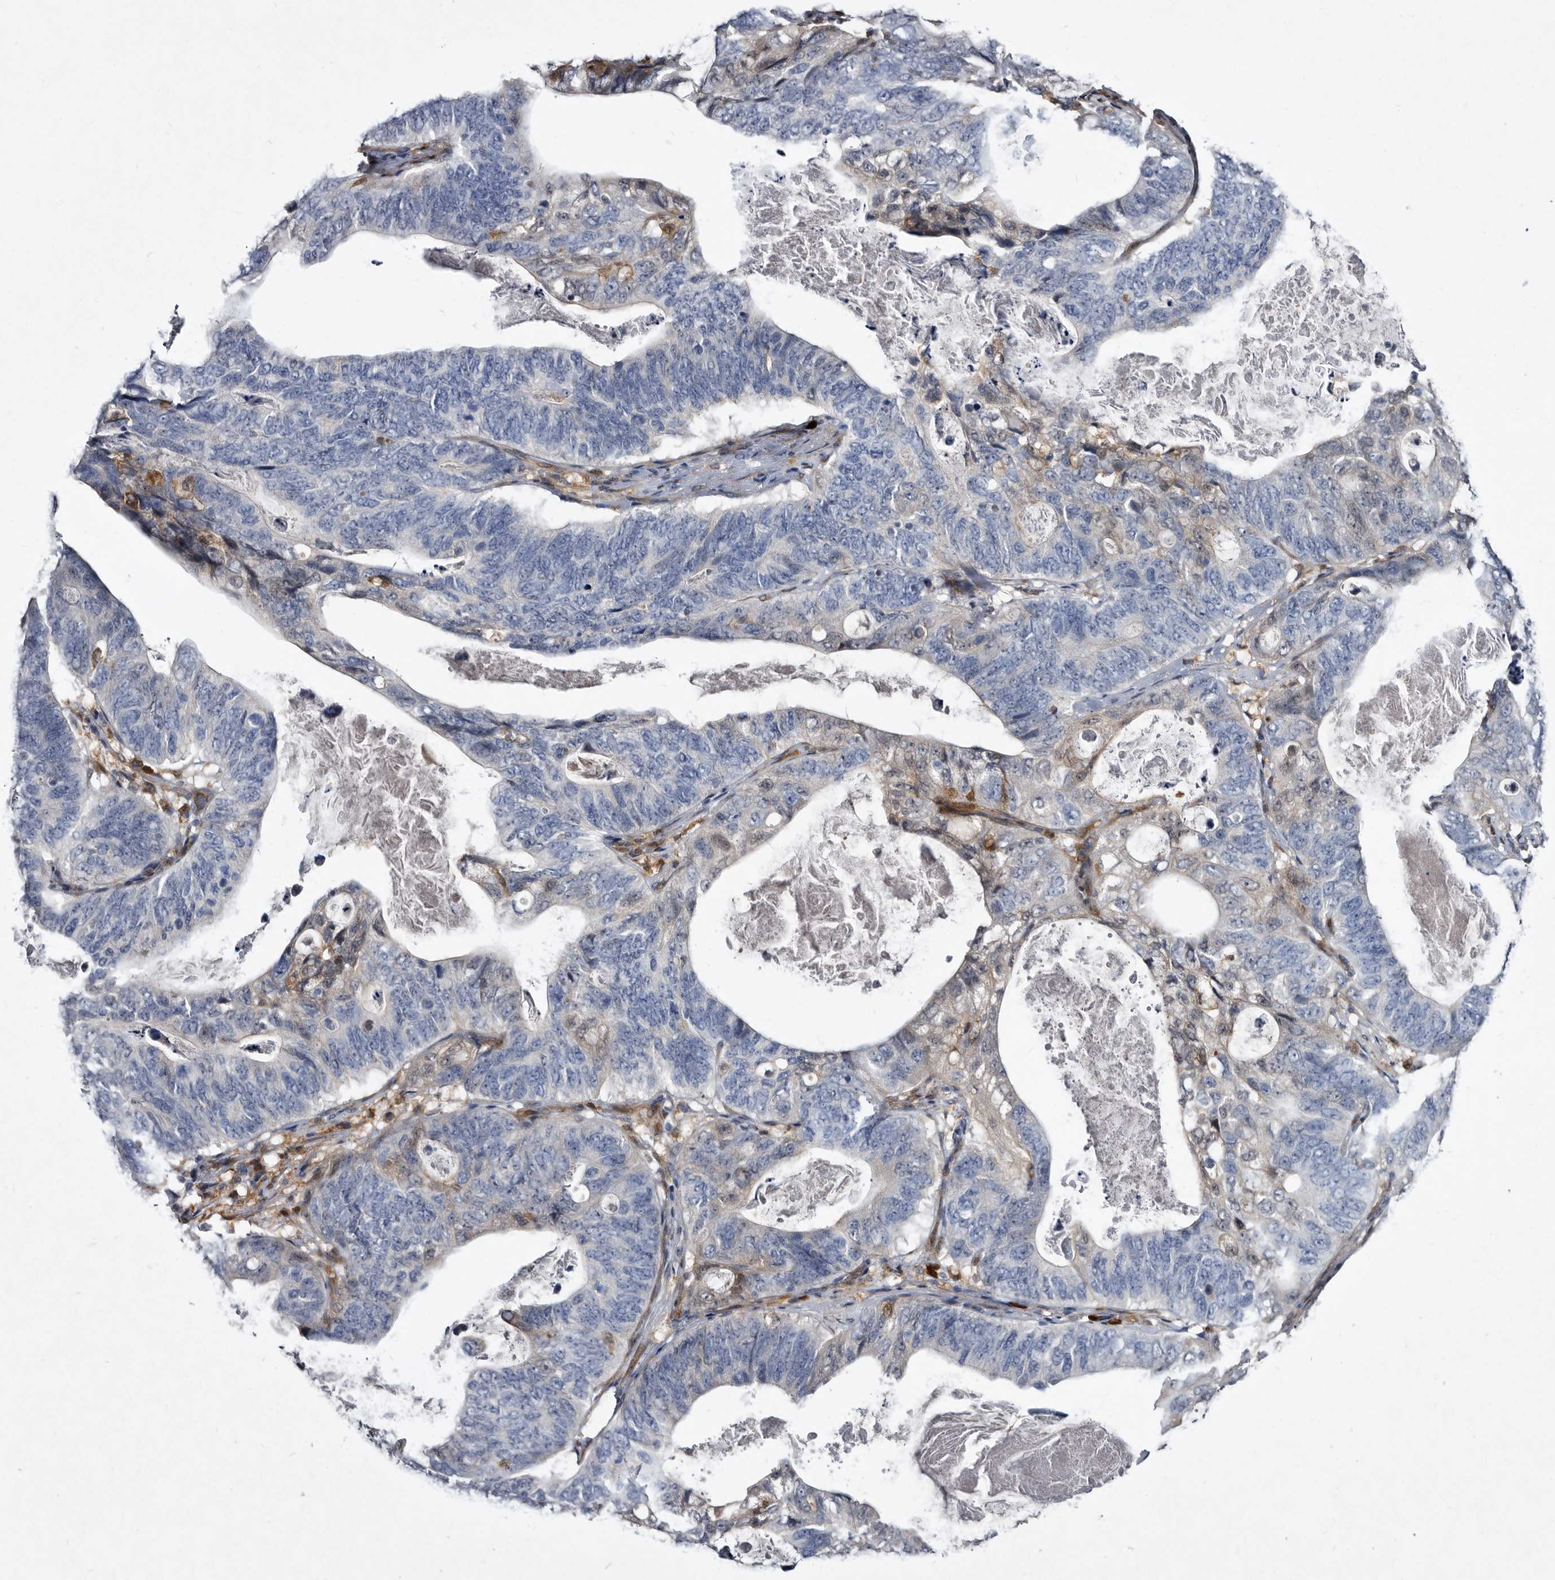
{"staining": {"intensity": "negative", "quantity": "none", "location": "none"}, "tissue": "stomach cancer", "cell_type": "Tumor cells", "image_type": "cancer", "snomed": [{"axis": "morphology", "description": "Normal tissue, NOS"}, {"axis": "morphology", "description": "Adenocarcinoma, NOS"}, {"axis": "topography", "description": "Stomach"}], "caption": "Micrograph shows no protein expression in tumor cells of adenocarcinoma (stomach) tissue.", "gene": "SERPINB8", "patient": {"sex": "female", "age": 89}}